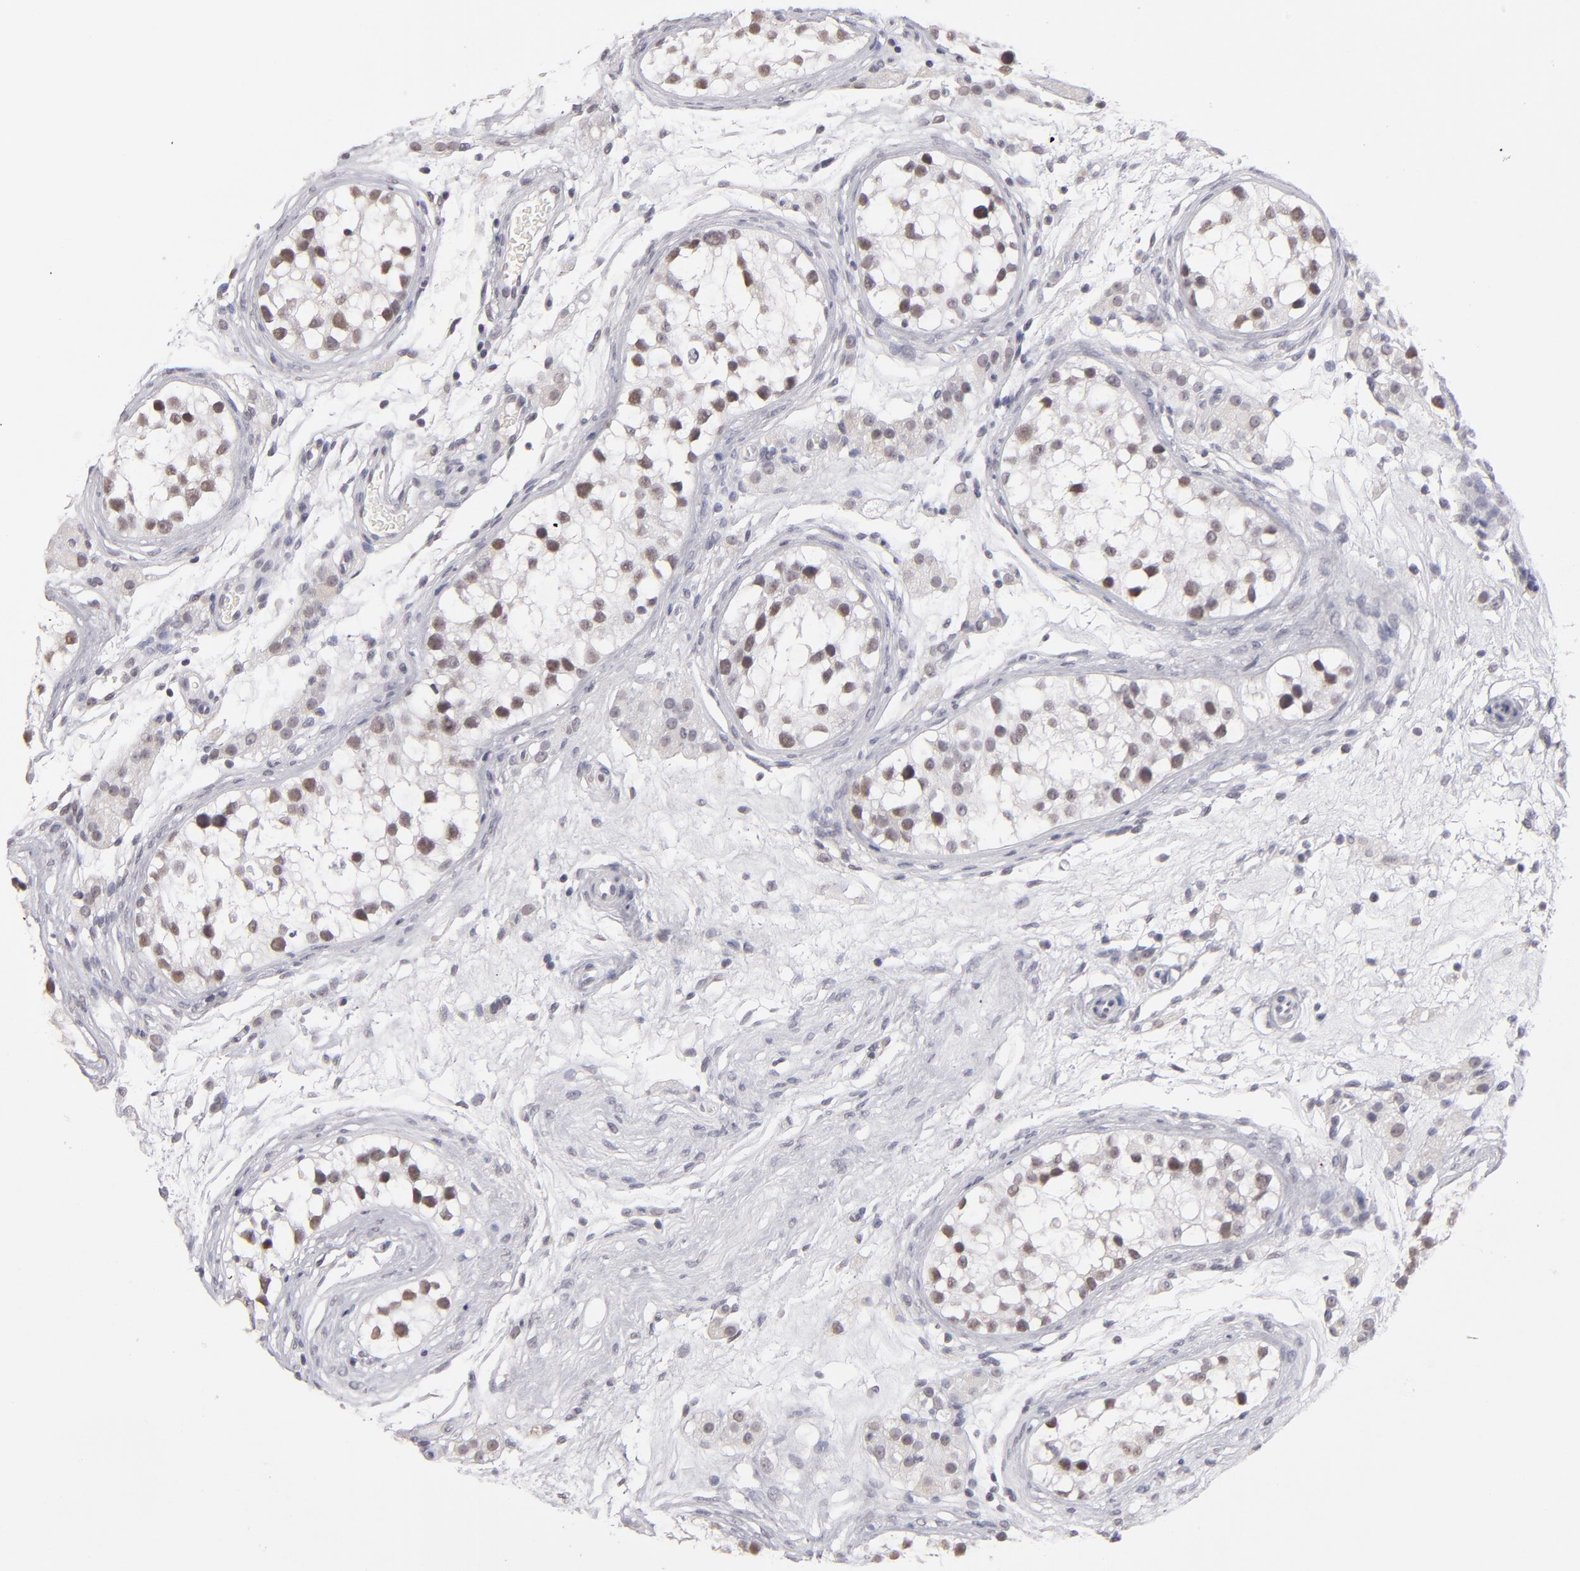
{"staining": {"intensity": "weak", "quantity": "25%-75%", "location": "nuclear"}, "tissue": "testis cancer", "cell_type": "Tumor cells", "image_type": "cancer", "snomed": [{"axis": "morphology", "description": "Seminoma, NOS"}, {"axis": "topography", "description": "Testis"}], "caption": "Immunohistochemistry (IHC) (DAB) staining of testis cancer shows weak nuclear protein expression in about 25%-75% of tumor cells.", "gene": "TEX11", "patient": {"sex": "male", "age": 25}}